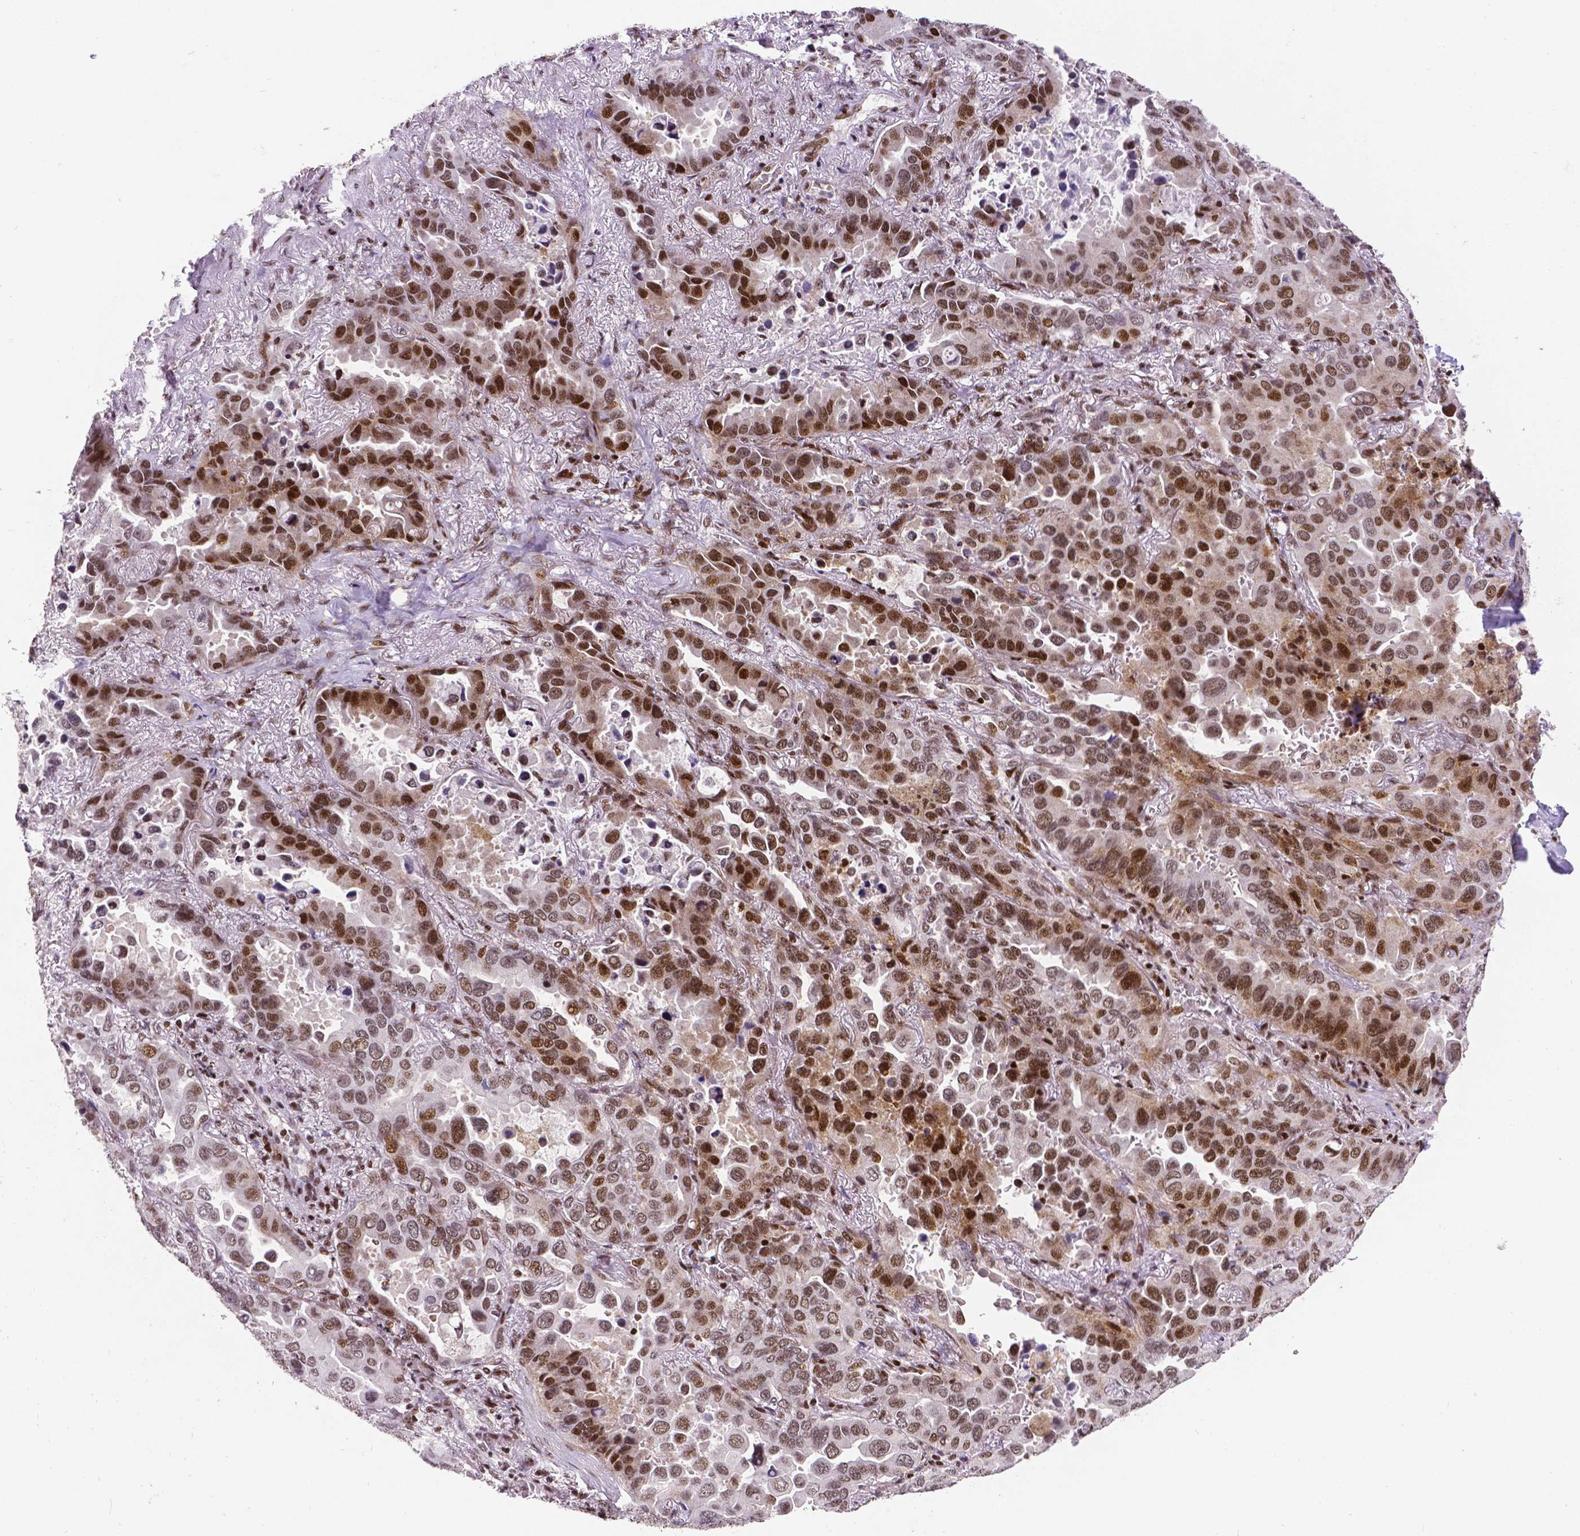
{"staining": {"intensity": "moderate", "quantity": ">75%", "location": "nuclear"}, "tissue": "lung cancer", "cell_type": "Tumor cells", "image_type": "cancer", "snomed": [{"axis": "morphology", "description": "Adenocarcinoma, NOS"}, {"axis": "topography", "description": "Lung"}], "caption": "Lung cancer (adenocarcinoma) was stained to show a protein in brown. There is medium levels of moderate nuclear expression in about >75% of tumor cells. Nuclei are stained in blue.", "gene": "CTCF", "patient": {"sex": "male", "age": 64}}